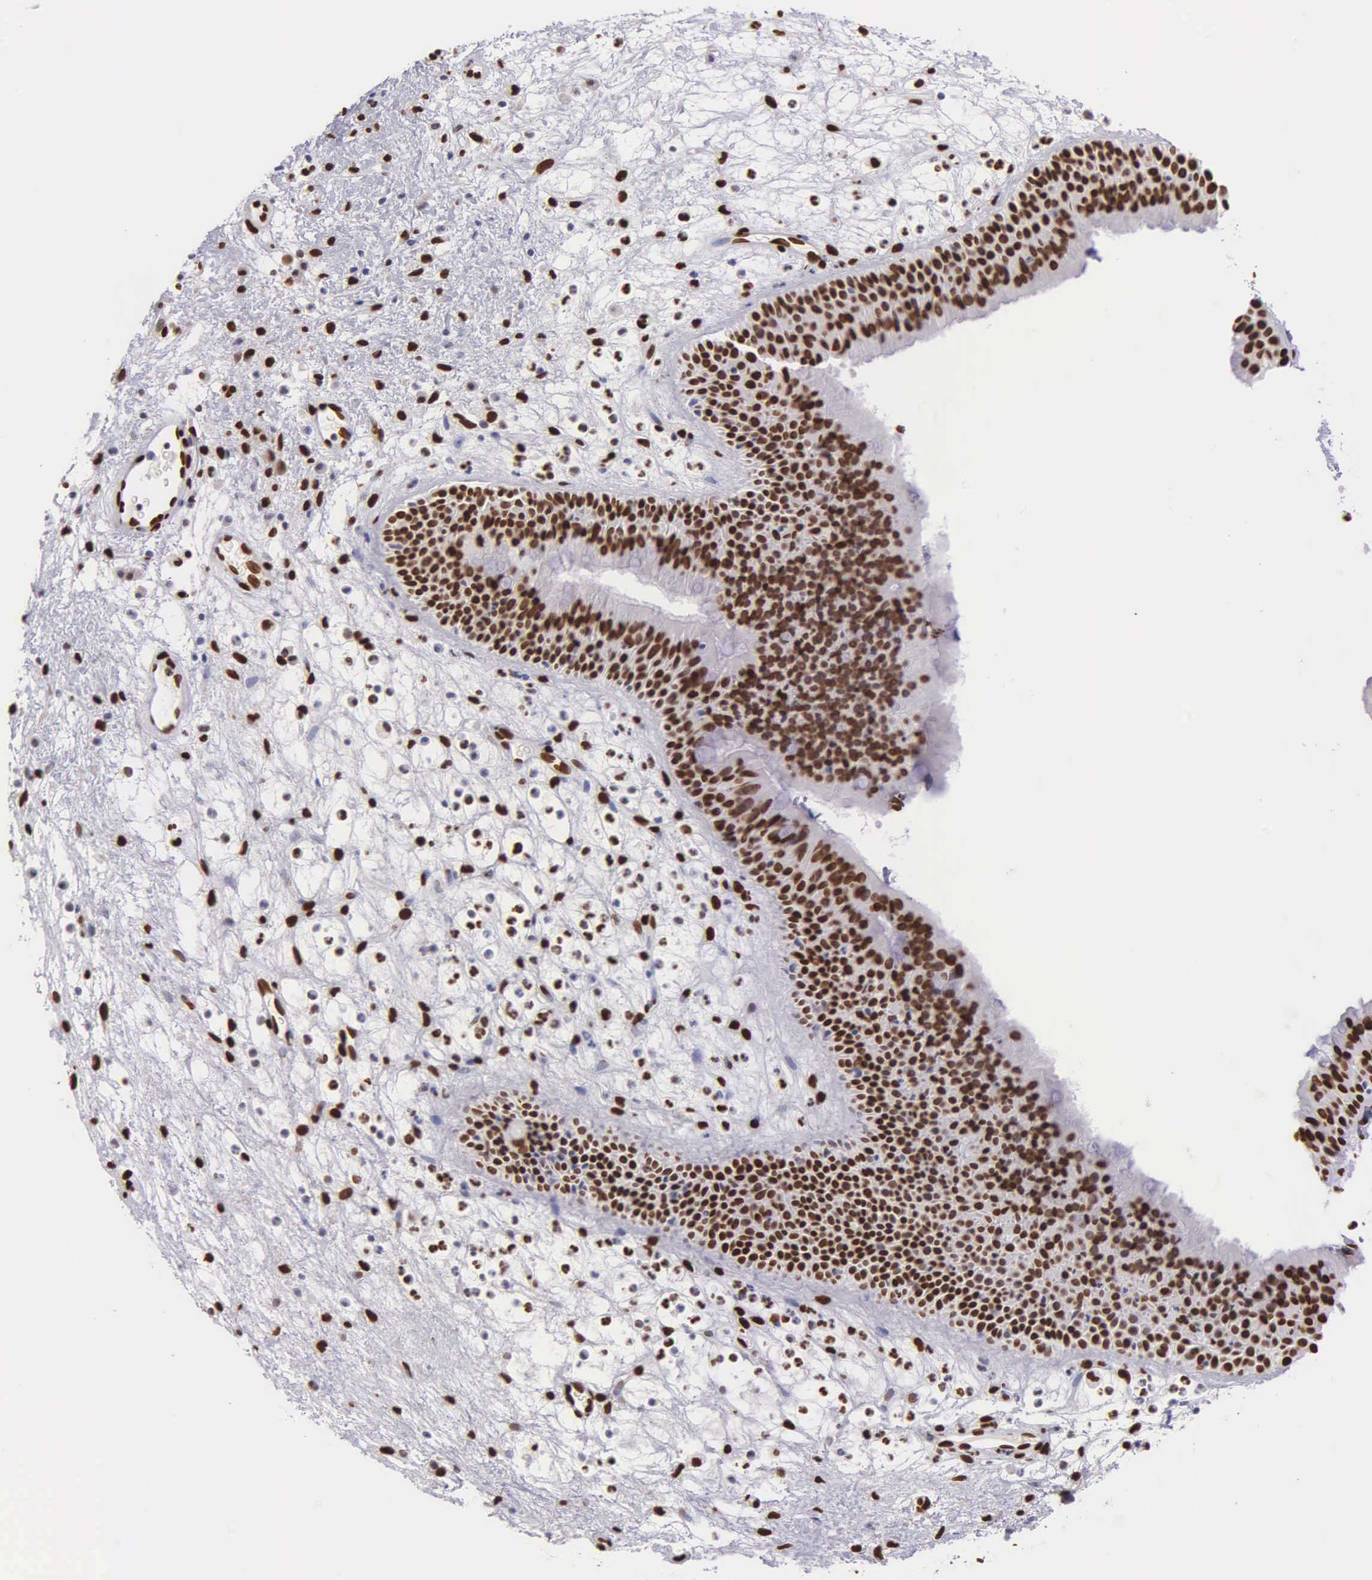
{"staining": {"intensity": "strong", "quantity": ">75%", "location": "nuclear"}, "tissue": "nasopharynx", "cell_type": "Respiratory epithelial cells", "image_type": "normal", "snomed": [{"axis": "morphology", "description": "Normal tissue, NOS"}, {"axis": "topography", "description": "Nasopharynx"}], "caption": "Strong nuclear staining is seen in approximately >75% of respiratory epithelial cells in unremarkable nasopharynx. (DAB IHC, brown staining for protein, blue staining for nuclei).", "gene": "H1", "patient": {"sex": "male", "age": 63}}